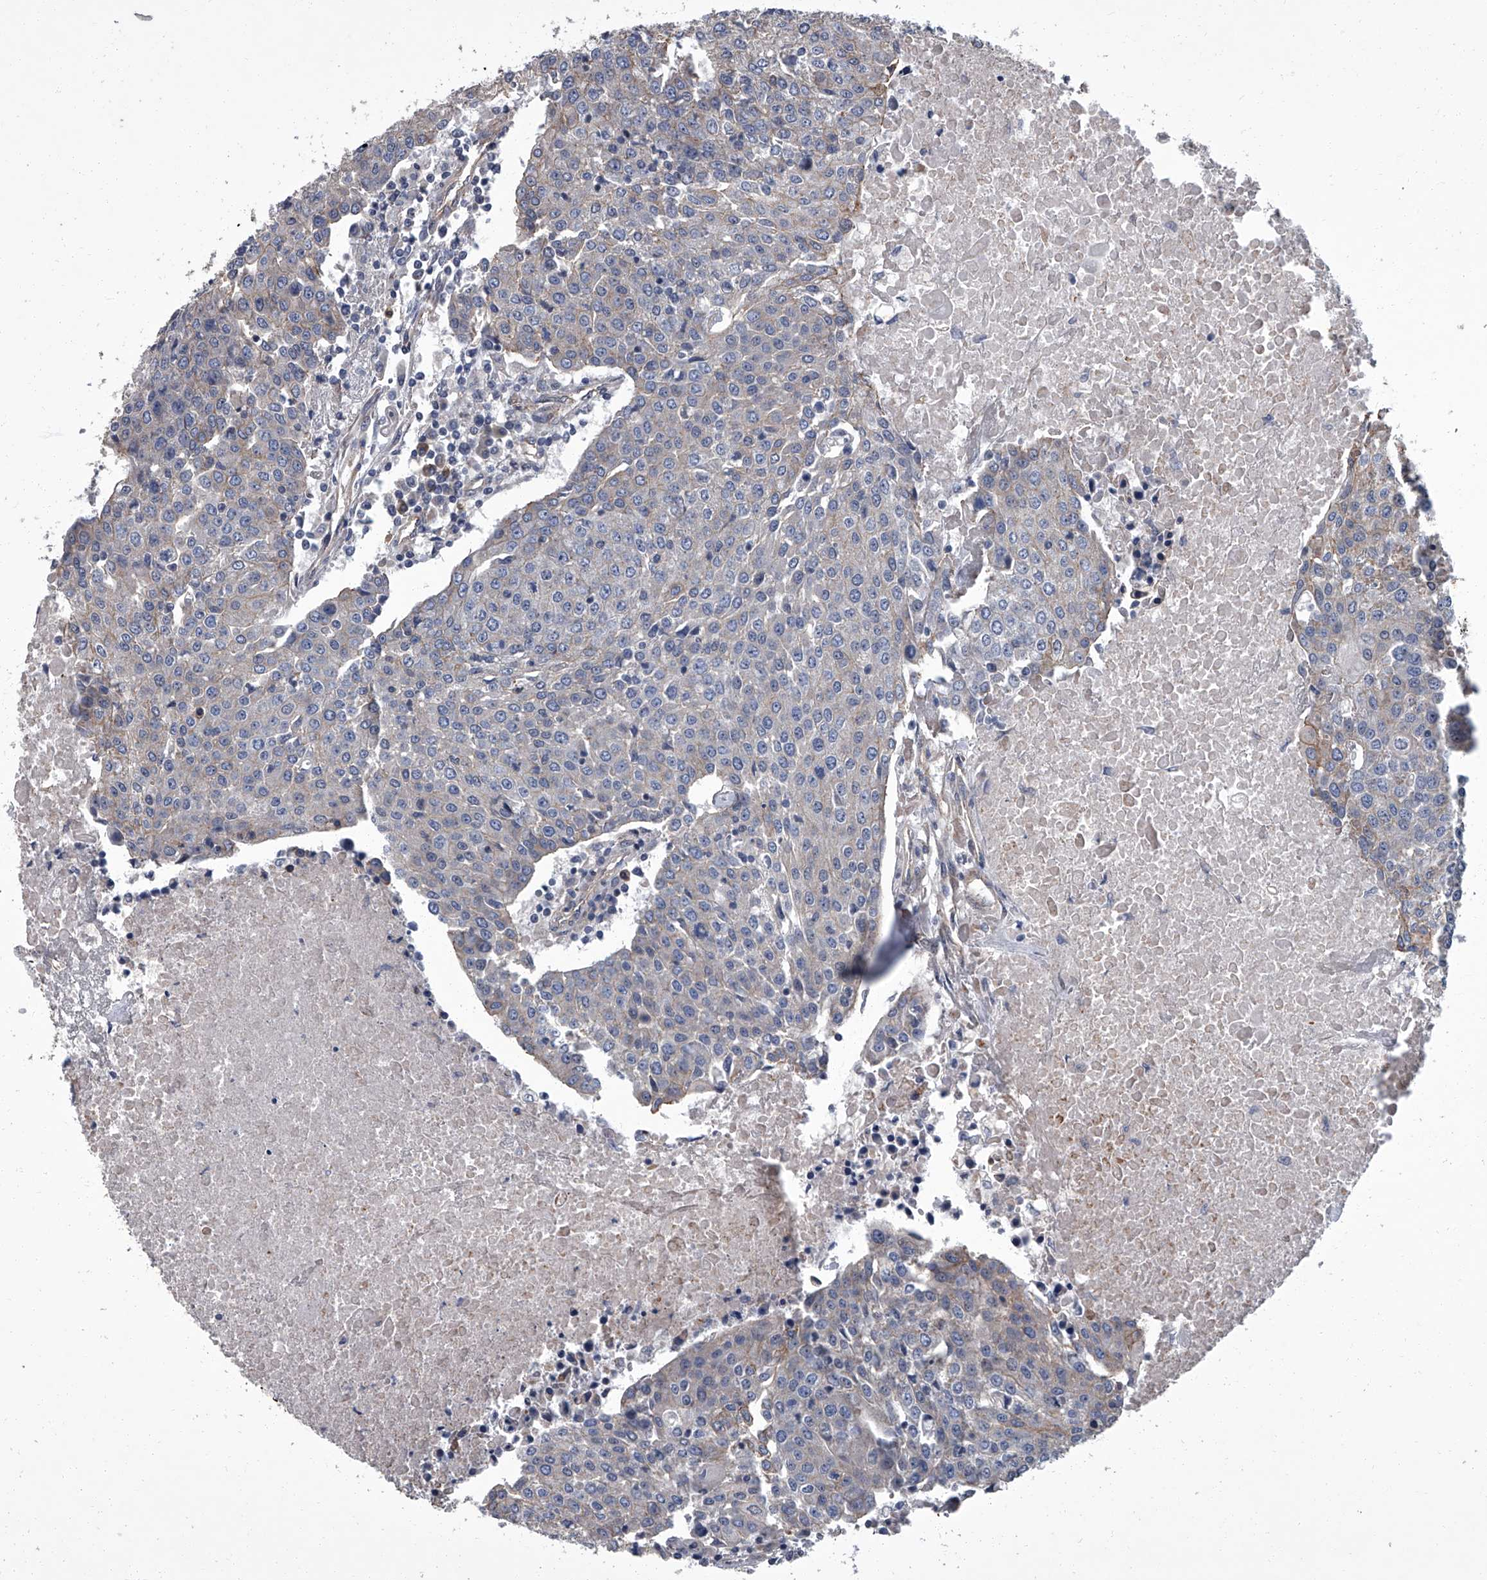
{"staining": {"intensity": "negative", "quantity": "none", "location": "none"}, "tissue": "urothelial cancer", "cell_type": "Tumor cells", "image_type": "cancer", "snomed": [{"axis": "morphology", "description": "Urothelial carcinoma, High grade"}, {"axis": "topography", "description": "Urinary bladder"}], "caption": "IHC photomicrograph of human urothelial cancer stained for a protein (brown), which exhibits no positivity in tumor cells.", "gene": "SIRT4", "patient": {"sex": "female", "age": 85}}